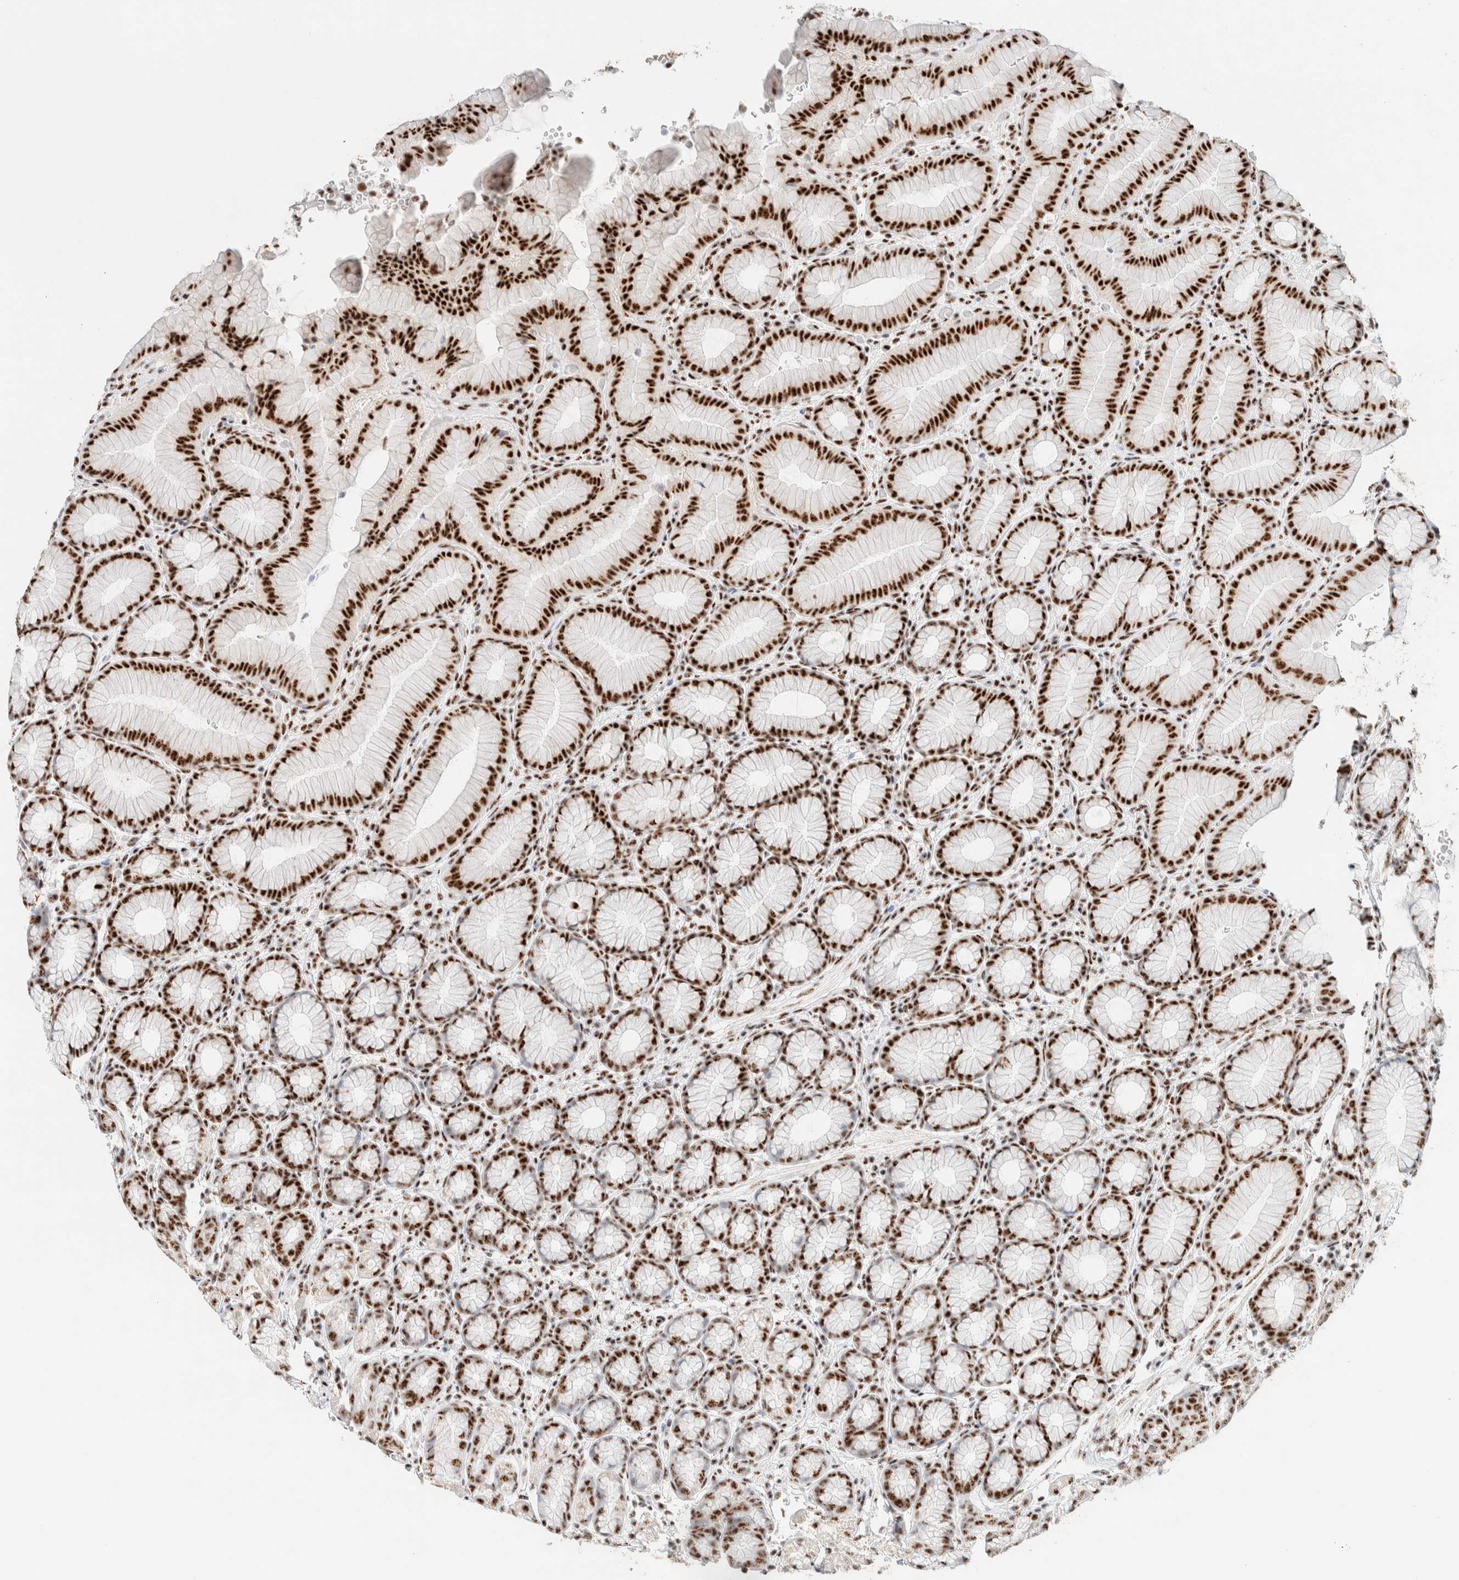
{"staining": {"intensity": "strong", "quantity": "25%-75%", "location": "nuclear"}, "tissue": "stomach", "cell_type": "Glandular cells", "image_type": "normal", "snomed": [{"axis": "morphology", "description": "Normal tissue, NOS"}, {"axis": "topography", "description": "Stomach"}], "caption": "Brown immunohistochemical staining in unremarkable human stomach exhibits strong nuclear positivity in about 25%-75% of glandular cells.", "gene": "SON", "patient": {"sex": "male", "age": 42}}